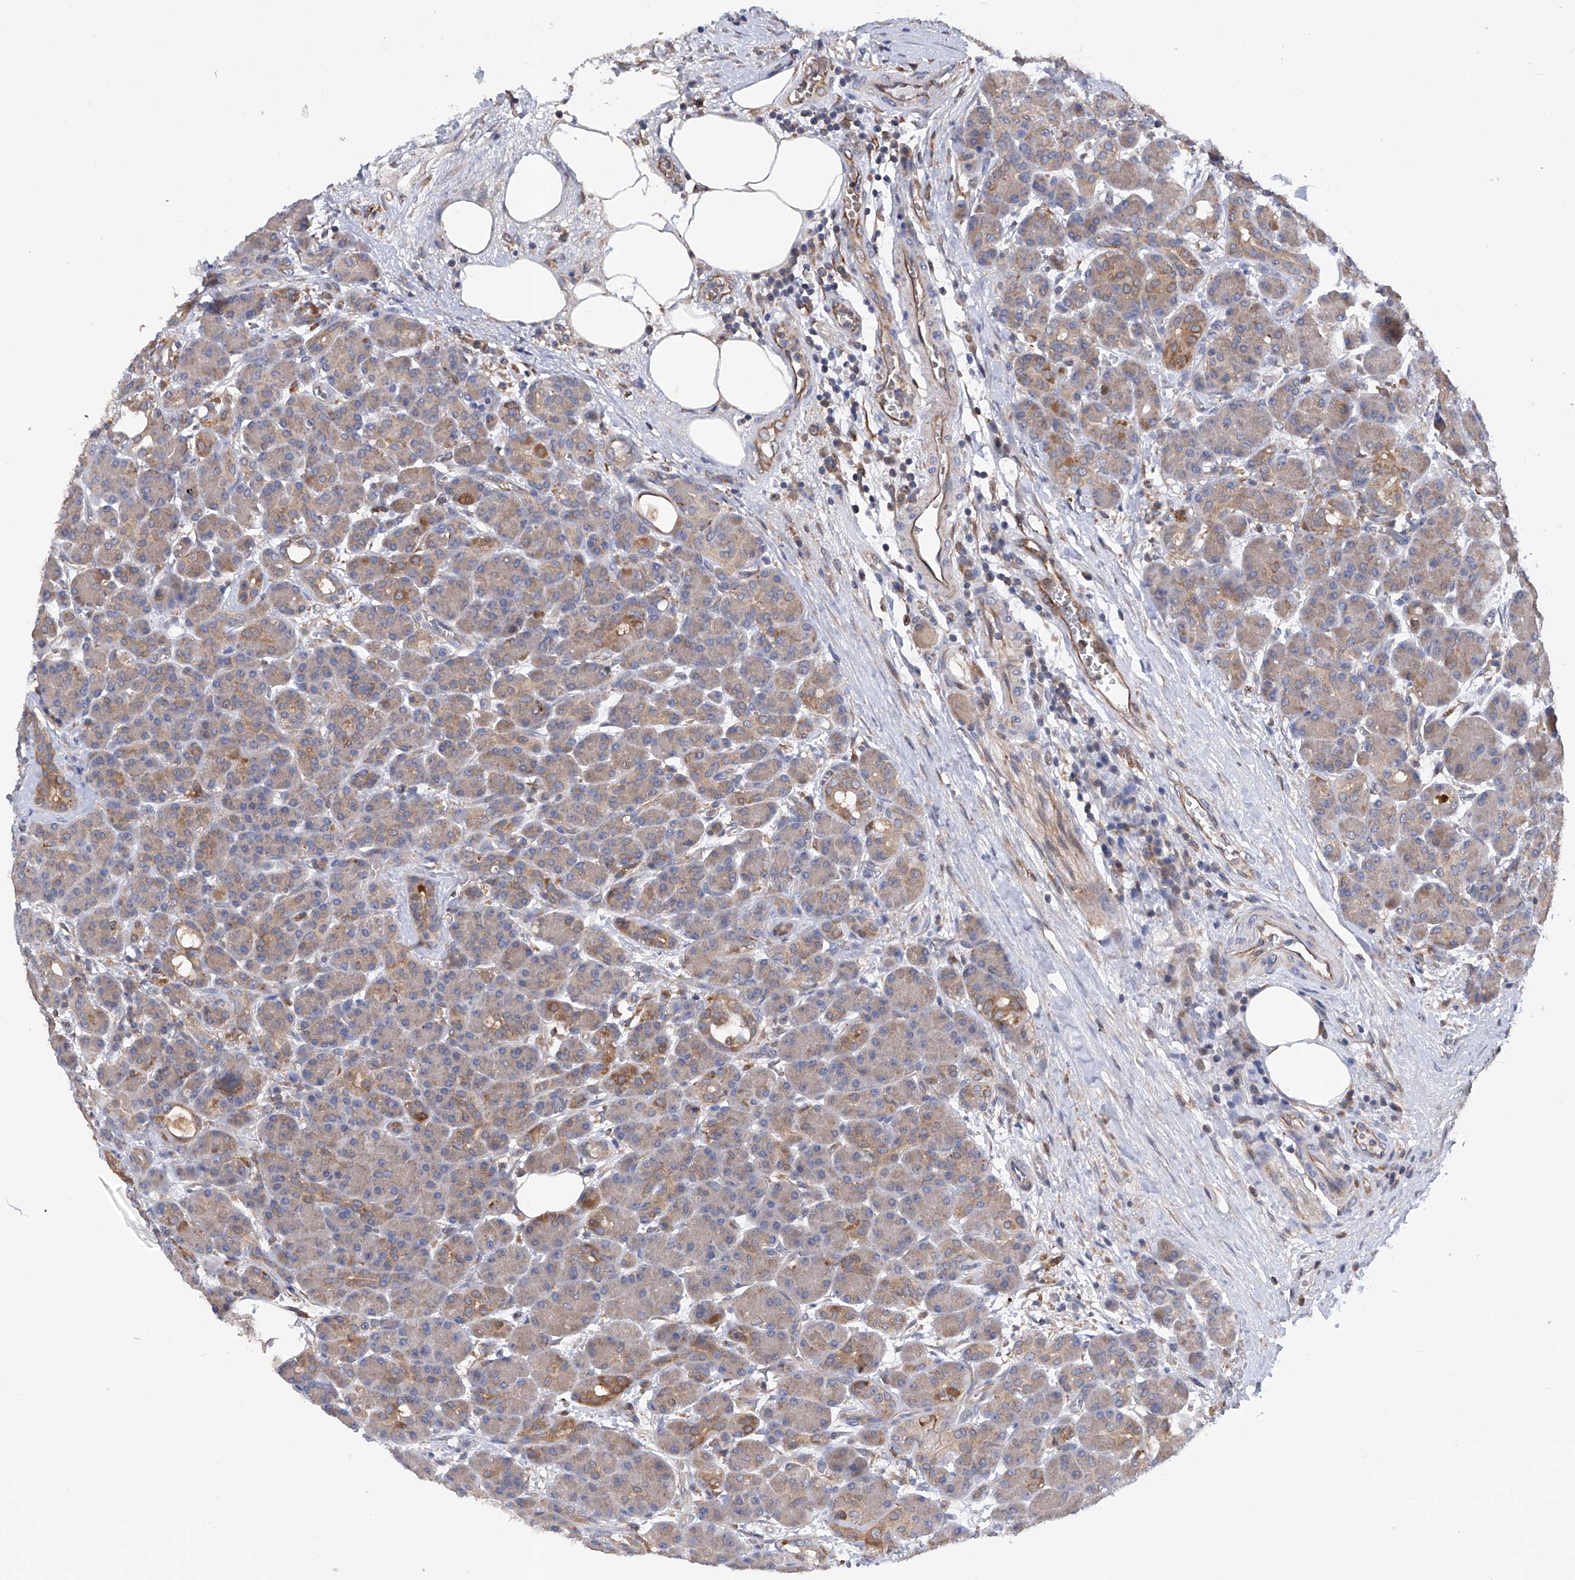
{"staining": {"intensity": "moderate", "quantity": "<25%", "location": "cytoplasmic/membranous"}, "tissue": "pancreas", "cell_type": "Exocrine glandular cells", "image_type": "normal", "snomed": [{"axis": "morphology", "description": "Normal tissue, NOS"}, {"axis": "topography", "description": "Pancreas"}], "caption": "Immunohistochemistry staining of unremarkable pancreas, which reveals low levels of moderate cytoplasmic/membranous expression in approximately <25% of exocrine glandular cells indicating moderate cytoplasmic/membranous protein staining. The staining was performed using DAB (3,3'-diaminobenzidine) (brown) for protein detection and nuclei were counterstained in hematoxylin (blue).", "gene": "SPATA20", "patient": {"sex": "male", "age": 63}}